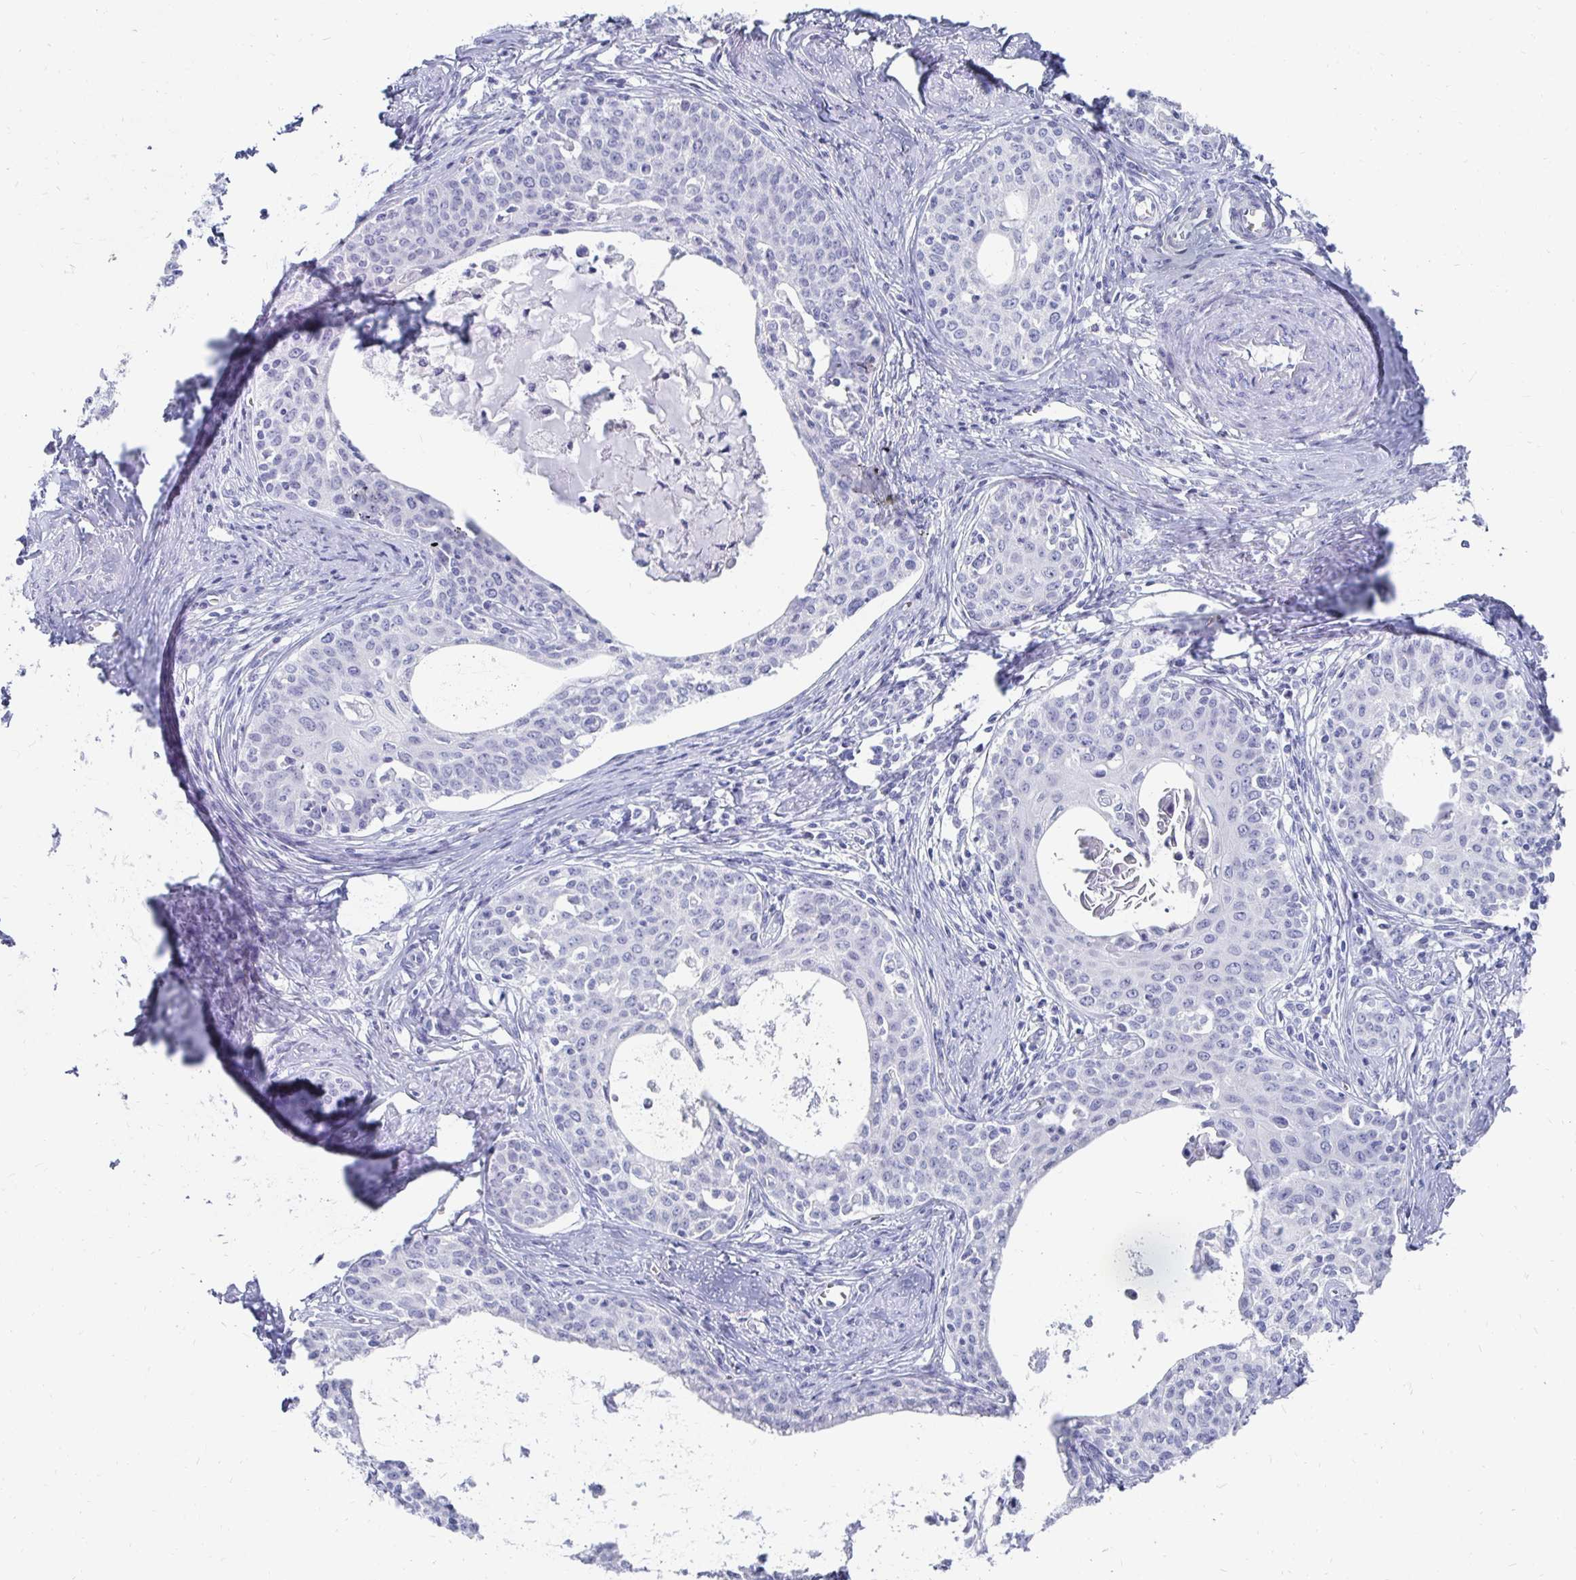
{"staining": {"intensity": "negative", "quantity": "none", "location": "none"}, "tissue": "cervical cancer", "cell_type": "Tumor cells", "image_type": "cancer", "snomed": [{"axis": "morphology", "description": "Squamous cell carcinoma, NOS"}, {"axis": "morphology", "description": "Adenocarcinoma, NOS"}, {"axis": "topography", "description": "Cervix"}], "caption": "IHC micrograph of neoplastic tissue: cervical adenocarcinoma stained with DAB (3,3'-diaminobenzidine) displays no significant protein positivity in tumor cells.", "gene": "SYCP3", "patient": {"sex": "female", "age": 52}}